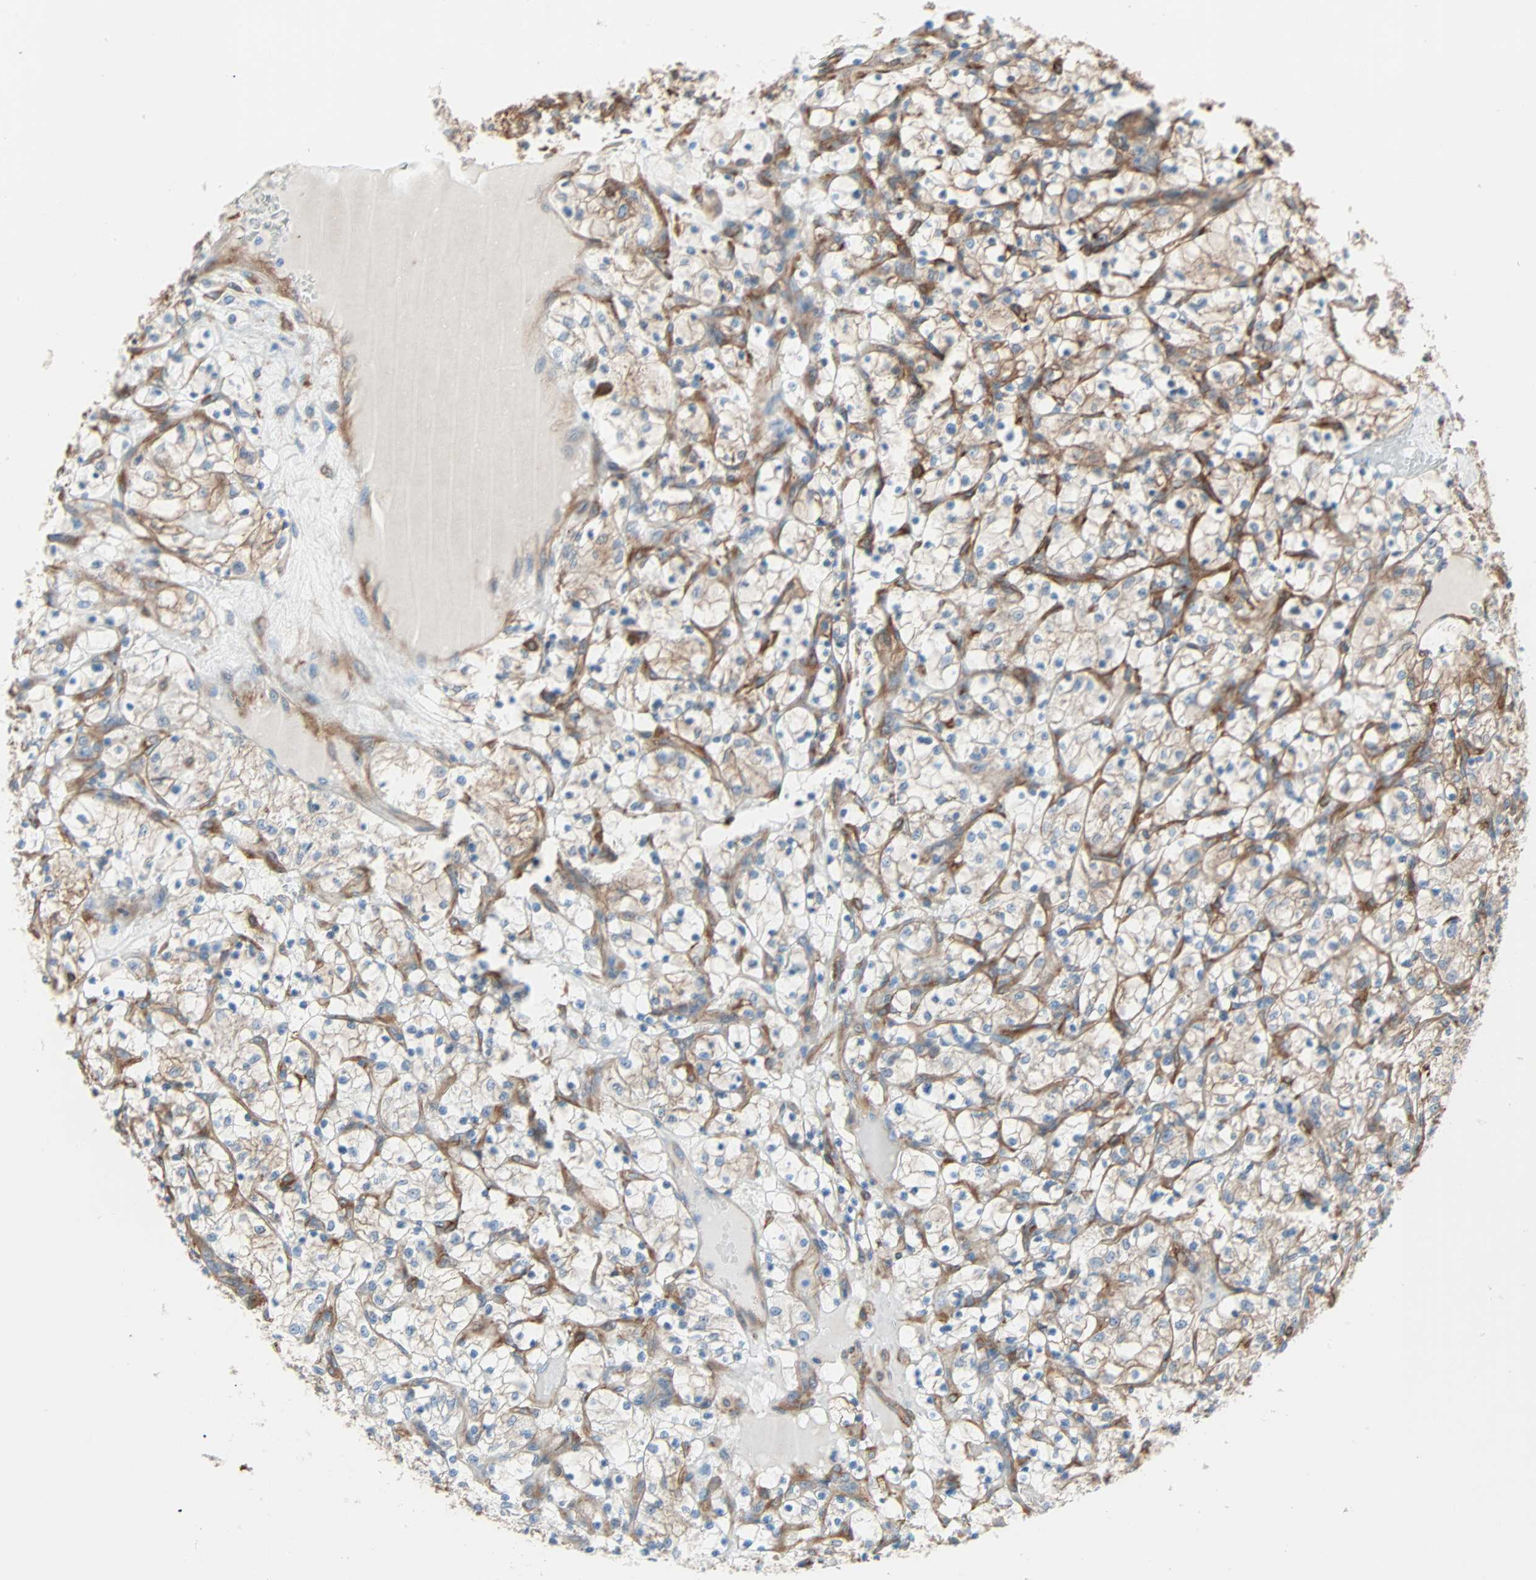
{"staining": {"intensity": "moderate", "quantity": "25%-75%", "location": "cytoplasmic/membranous"}, "tissue": "renal cancer", "cell_type": "Tumor cells", "image_type": "cancer", "snomed": [{"axis": "morphology", "description": "Adenocarcinoma, NOS"}, {"axis": "topography", "description": "Kidney"}], "caption": "Brown immunohistochemical staining in adenocarcinoma (renal) exhibits moderate cytoplasmic/membranous staining in about 25%-75% of tumor cells. The protein of interest is shown in brown color, while the nuclei are stained blue.", "gene": "EPB41L2", "patient": {"sex": "female", "age": 69}}